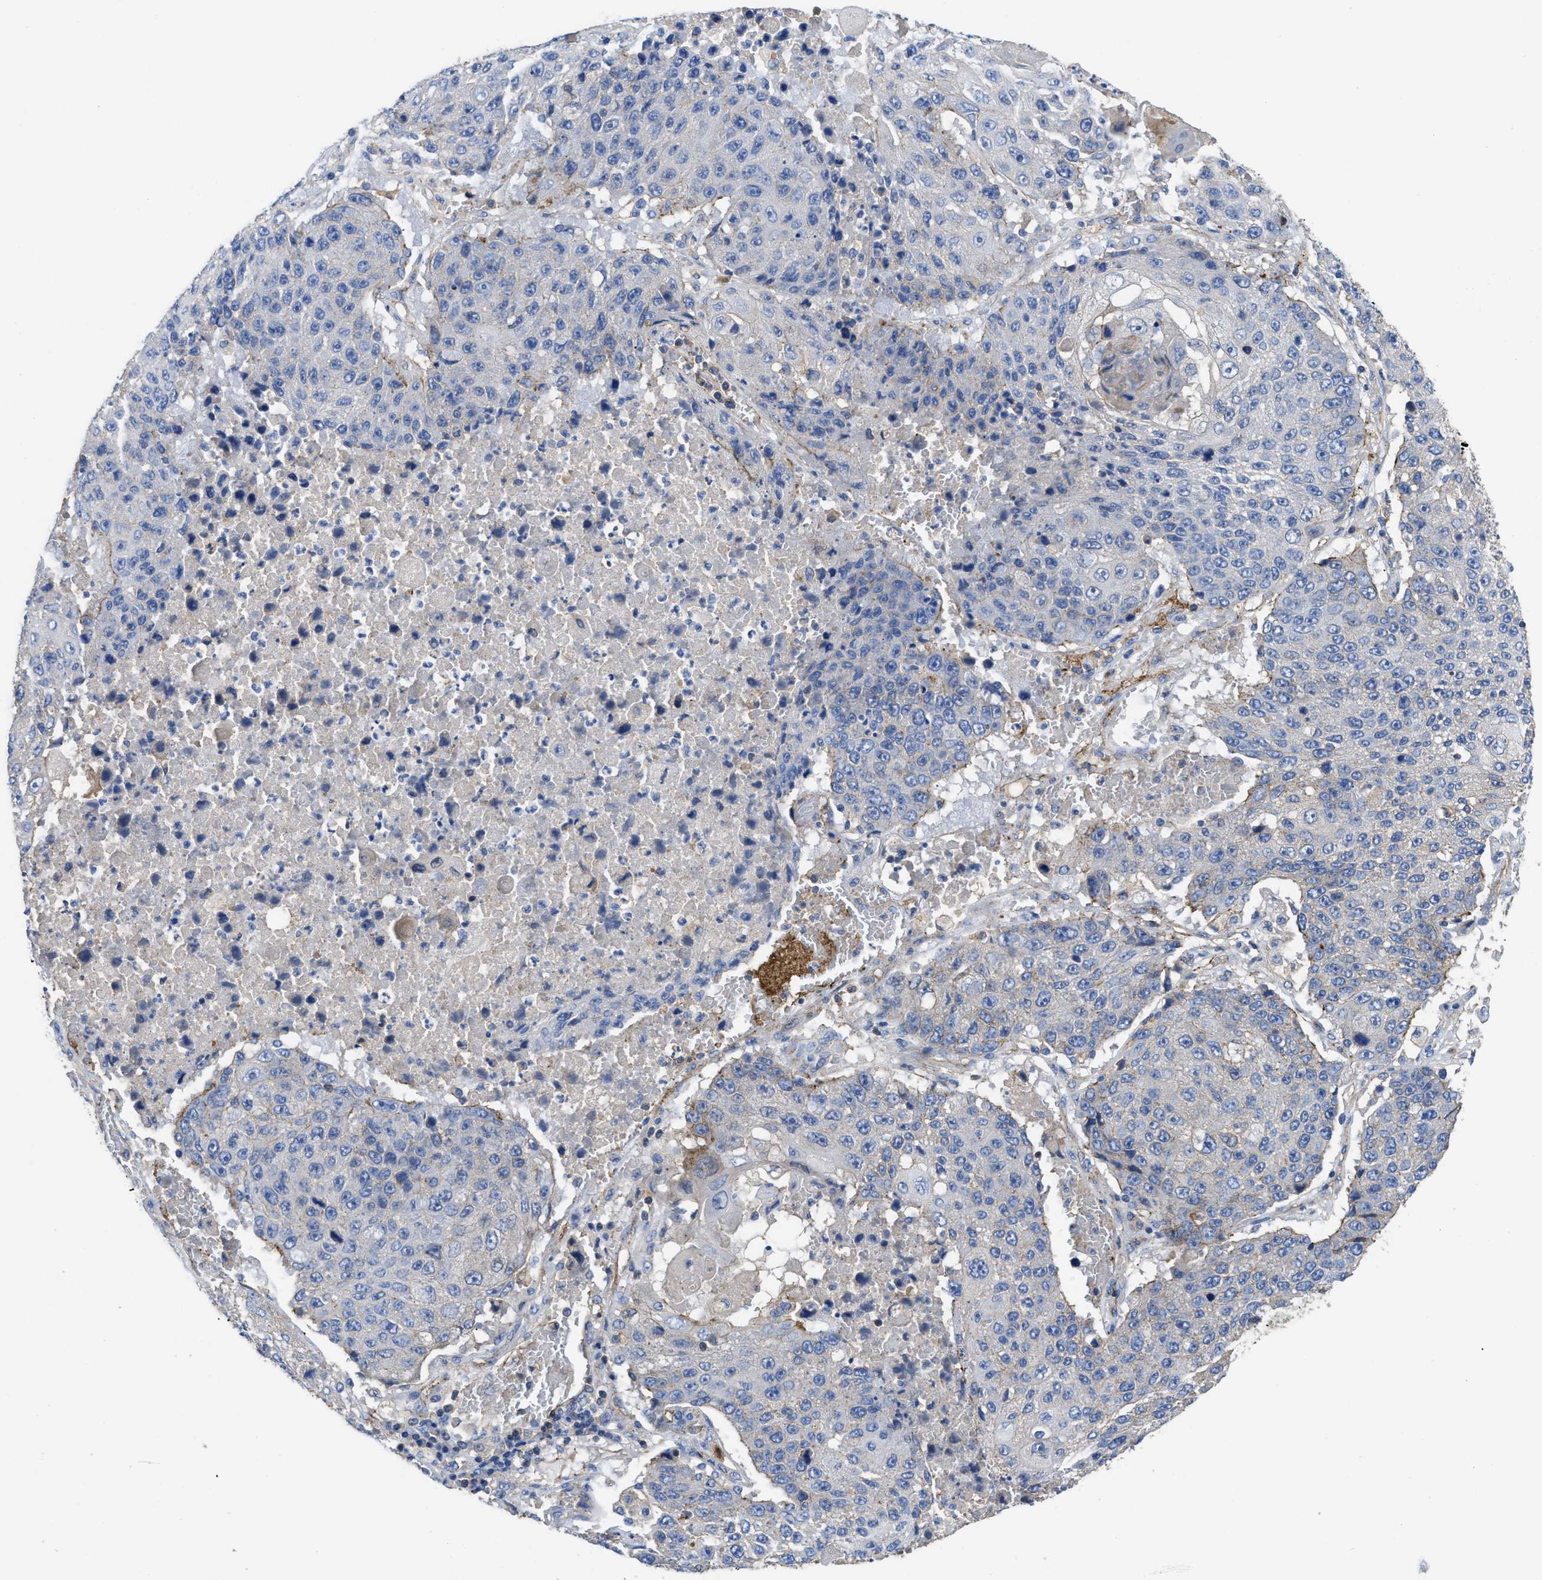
{"staining": {"intensity": "negative", "quantity": "none", "location": "none"}, "tissue": "lung cancer", "cell_type": "Tumor cells", "image_type": "cancer", "snomed": [{"axis": "morphology", "description": "Squamous cell carcinoma, NOS"}, {"axis": "topography", "description": "Lung"}], "caption": "A high-resolution photomicrograph shows immunohistochemistry staining of squamous cell carcinoma (lung), which exhibits no significant staining in tumor cells. (DAB (3,3'-diaminobenzidine) immunohistochemistry visualized using brightfield microscopy, high magnification).", "gene": "USP4", "patient": {"sex": "male", "age": 61}}